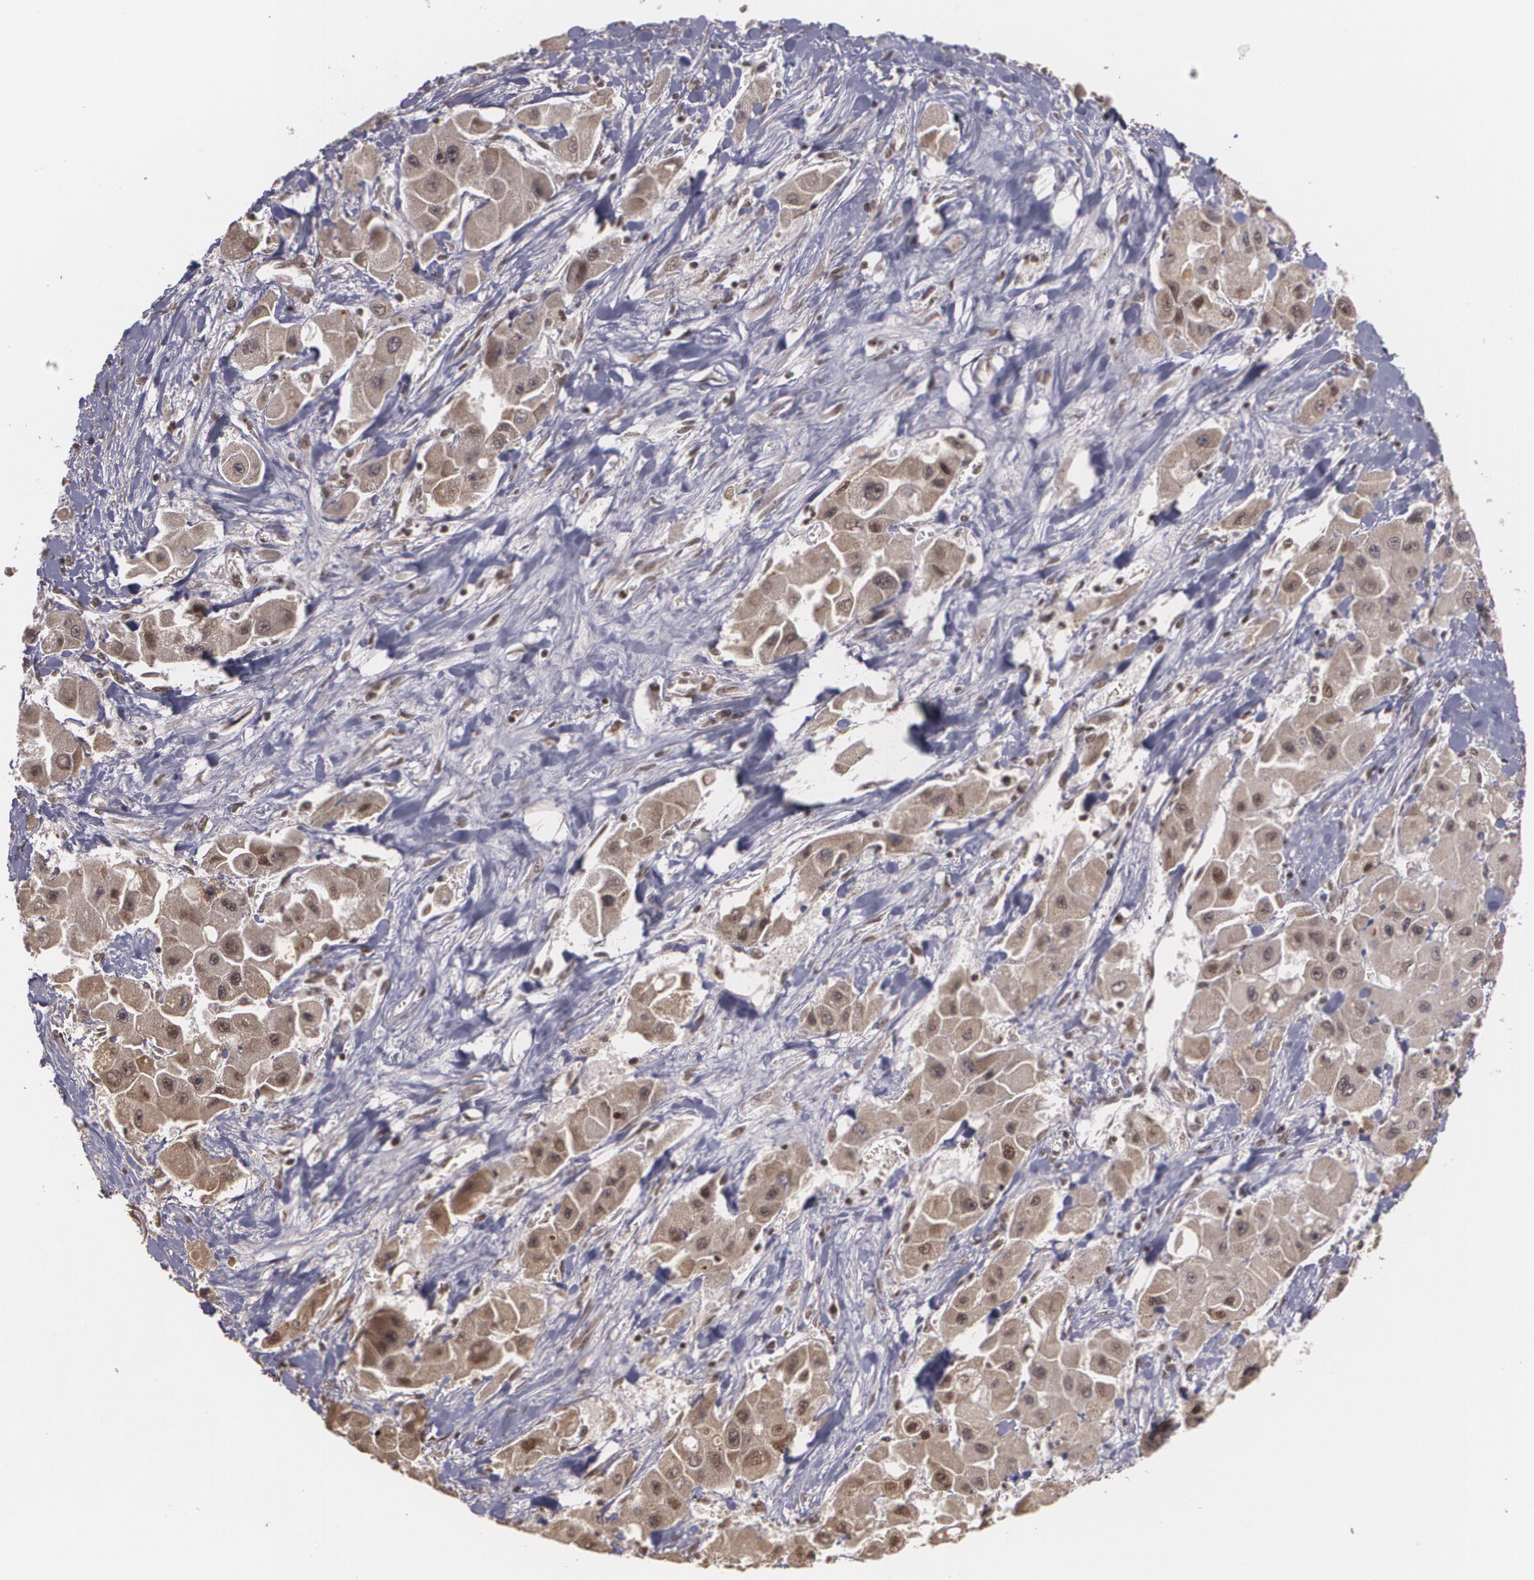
{"staining": {"intensity": "moderate", "quantity": "25%-75%", "location": "cytoplasmic/membranous,nuclear"}, "tissue": "liver cancer", "cell_type": "Tumor cells", "image_type": "cancer", "snomed": [{"axis": "morphology", "description": "Carcinoma, Hepatocellular, NOS"}, {"axis": "topography", "description": "Liver"}], "caption": "Moderate cytoplasmic/membranous and nuclear staining is present in about 25%-75% of tumor cells in liver cancer. (brown staining indicates protein expression, while blue staining denotes nuclei).", "gene": "RXRB", "patient": {"sex": "male", "age": 24}}